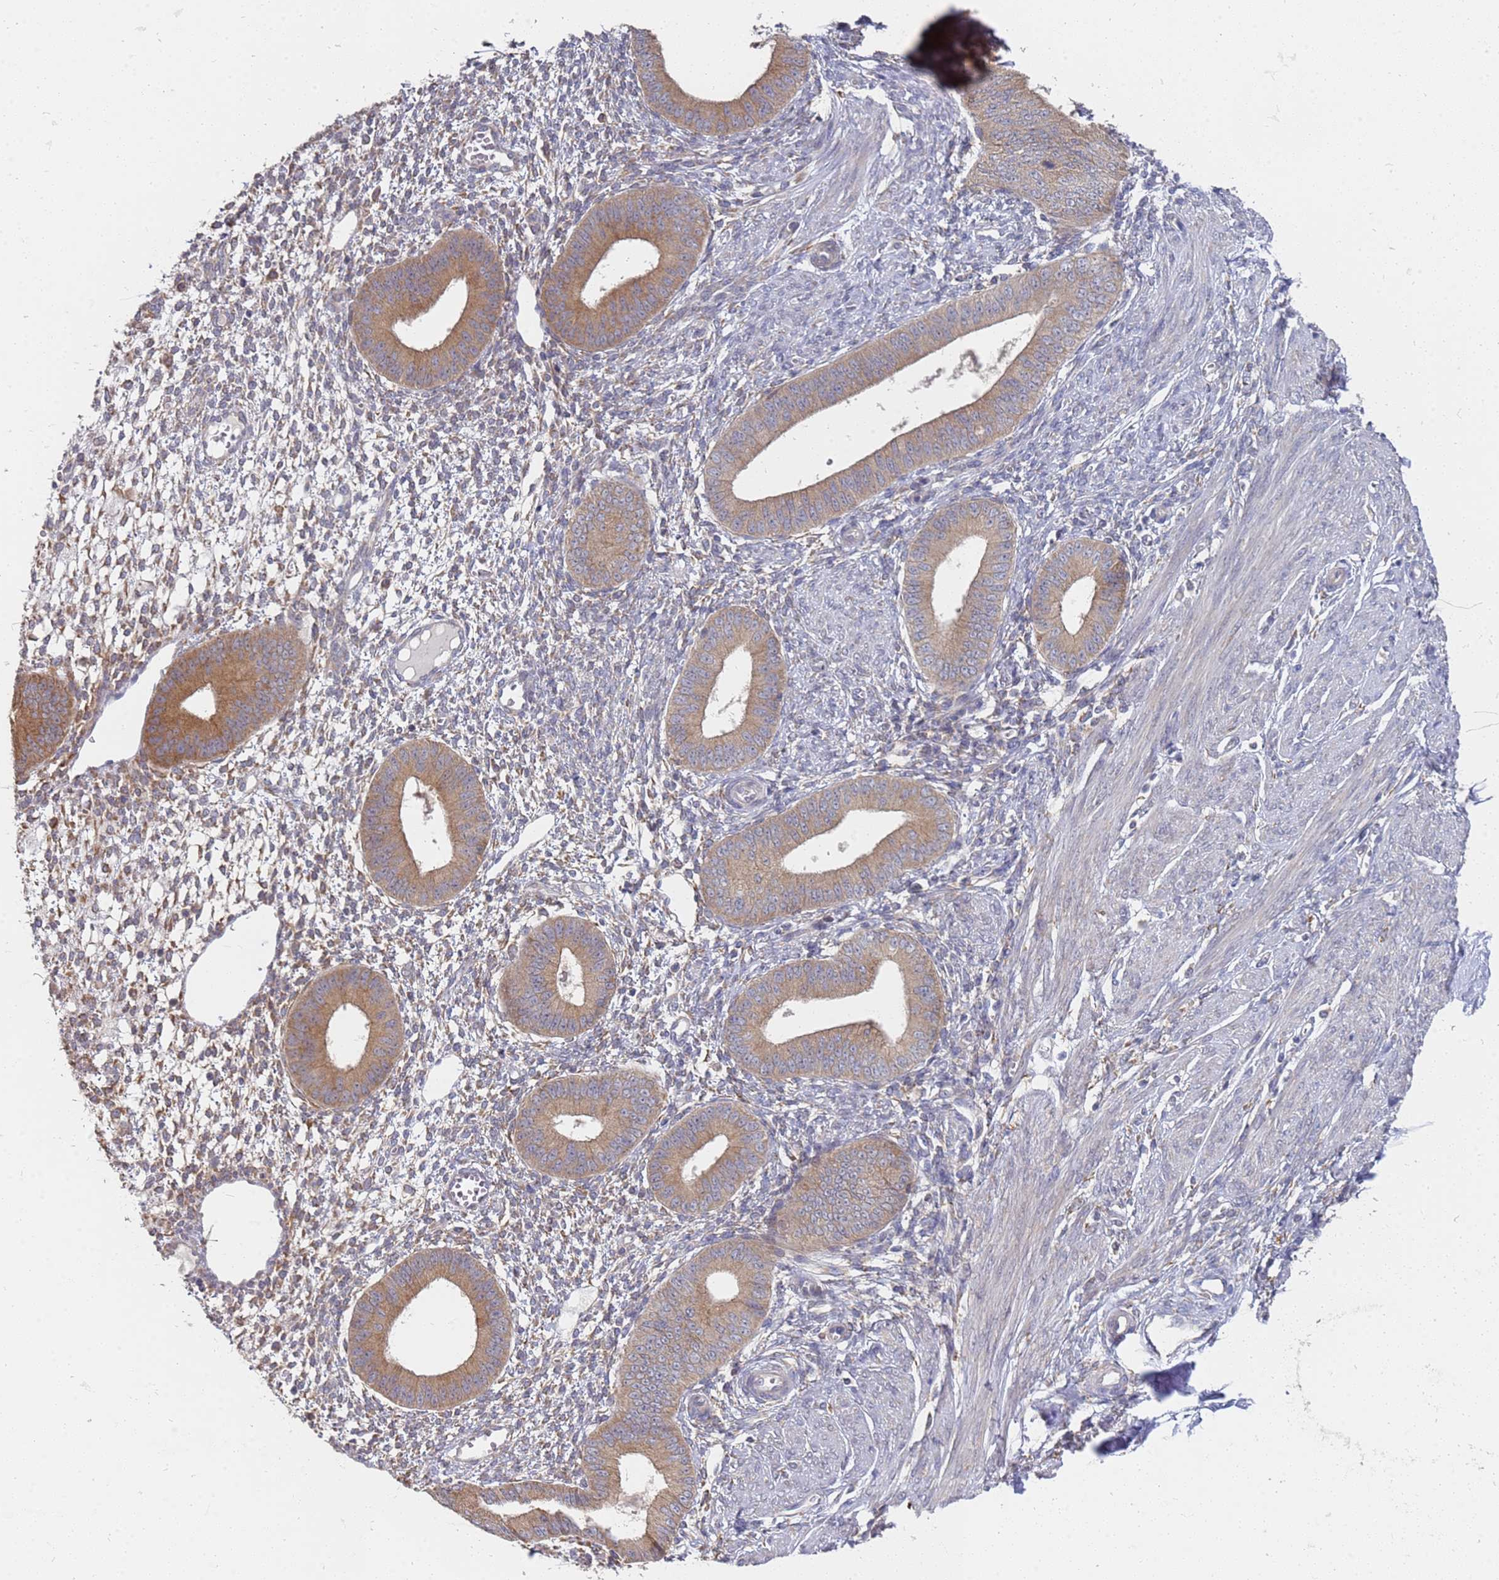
{"staining": {"intensity": "weak", "quantity": "25%-75%", "location": "cytoplasmic/membranous"}, "tissue": "endometrium", "cell_type": "Cells in endometrial stroma", "image_type": "normal", "snomed": [{"axis": "morphology", "description": "Normal tissue, NOS"}, {"axis": "topography", "description": "Endometrium"}], "caption": "This photomicrograph displays IHC staining of normal endometrium, with low weak cytoplasmic/membranous positivity in about 25%-75% of cells in endometrial stroma.", "gene": "VRK2", "patient": {"sex": "female", "age": 49}}